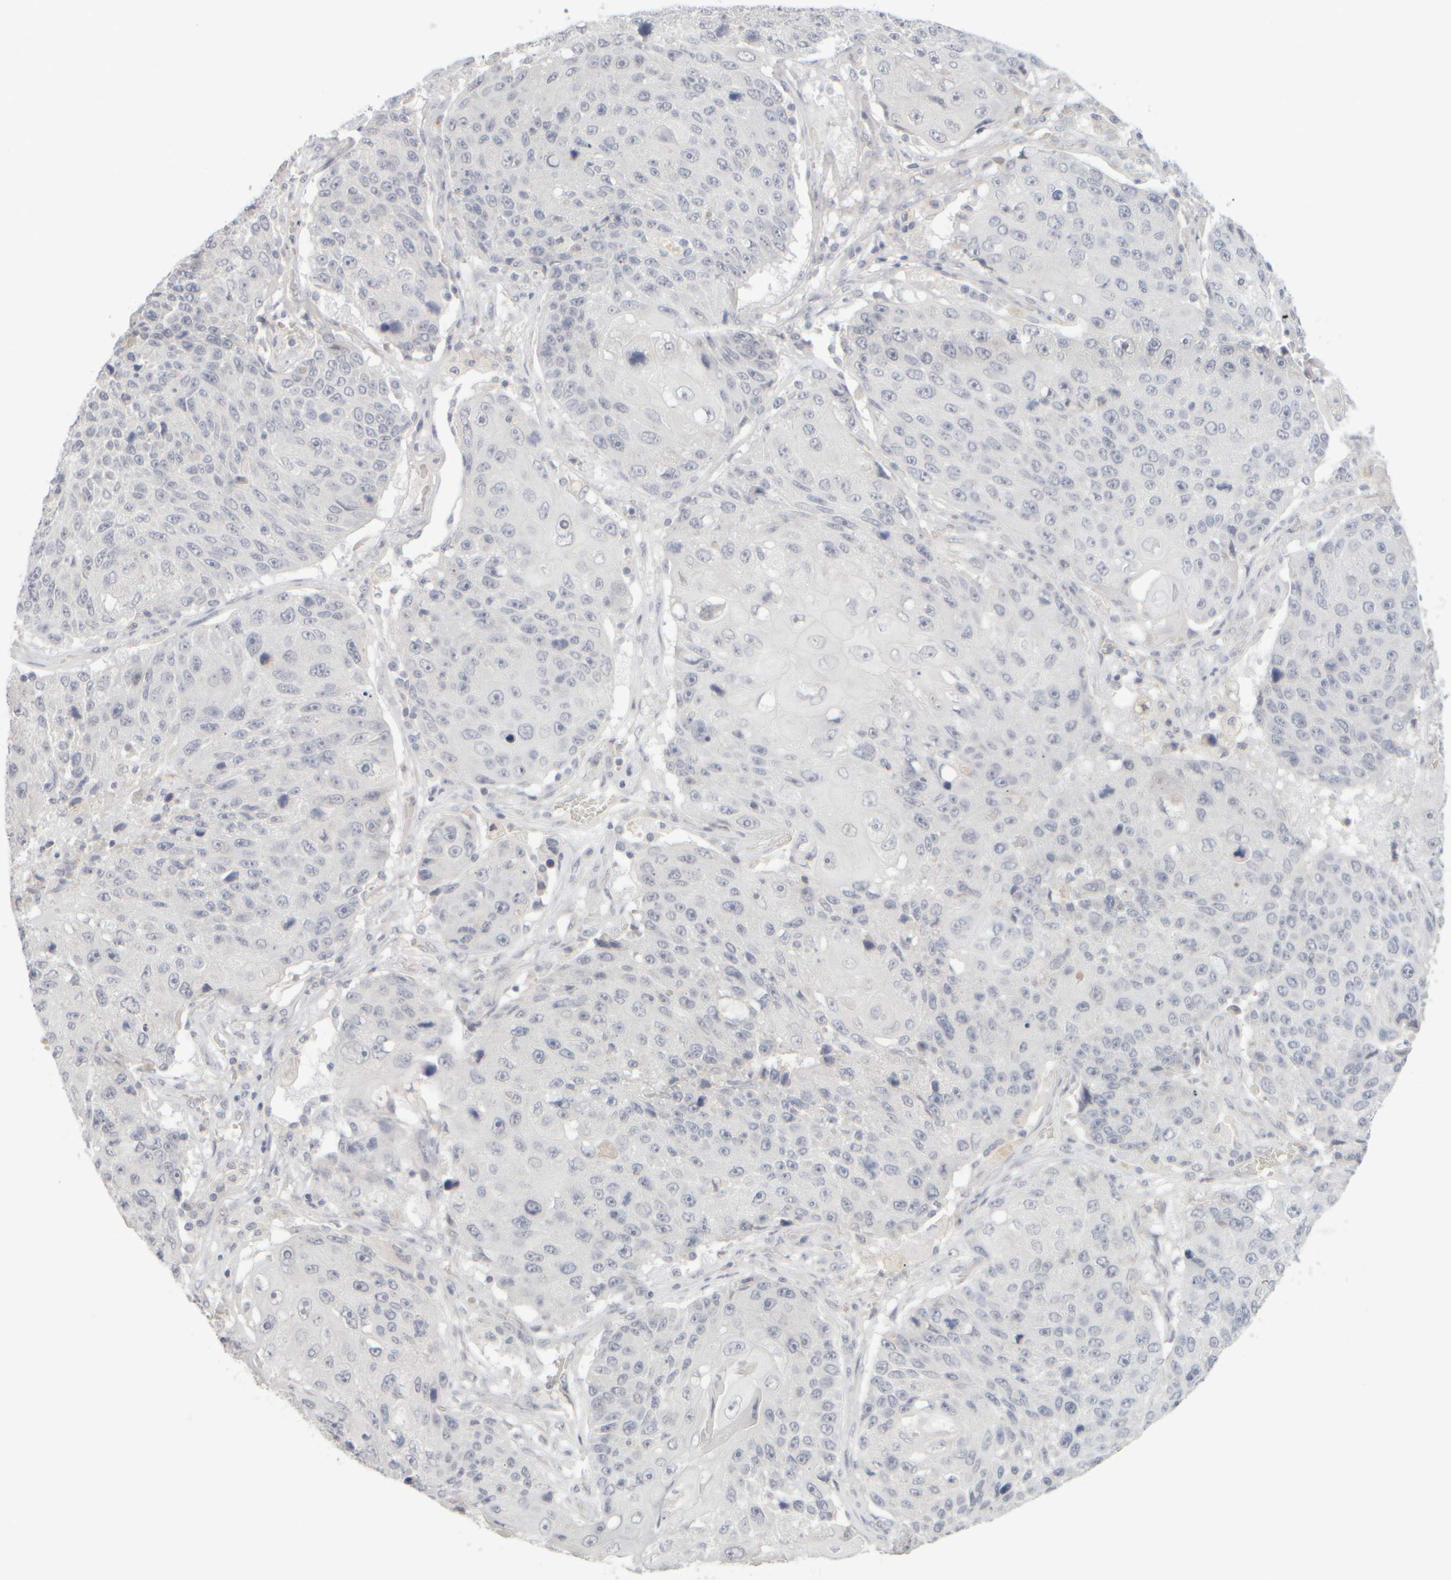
{"staining": {"intensity": "negative", "quantity": "none", "location": "none"}, "tissue": "lung cancer", "cell_type": "Tumor cells", "image_type": "cancer", "snomed": [{"axis": "morphology", "description": "Squamous cell carcinoma, NOS"}, {"axis": "topography", "description": "Lung"}], "caption": "This is an immunohistochemistry histopathology image of human squamous cell carcinoma (lung). There is no expression in tumor cells.", "gene": "ZNF112", "patient": {"sex": "male", "age": 61}}